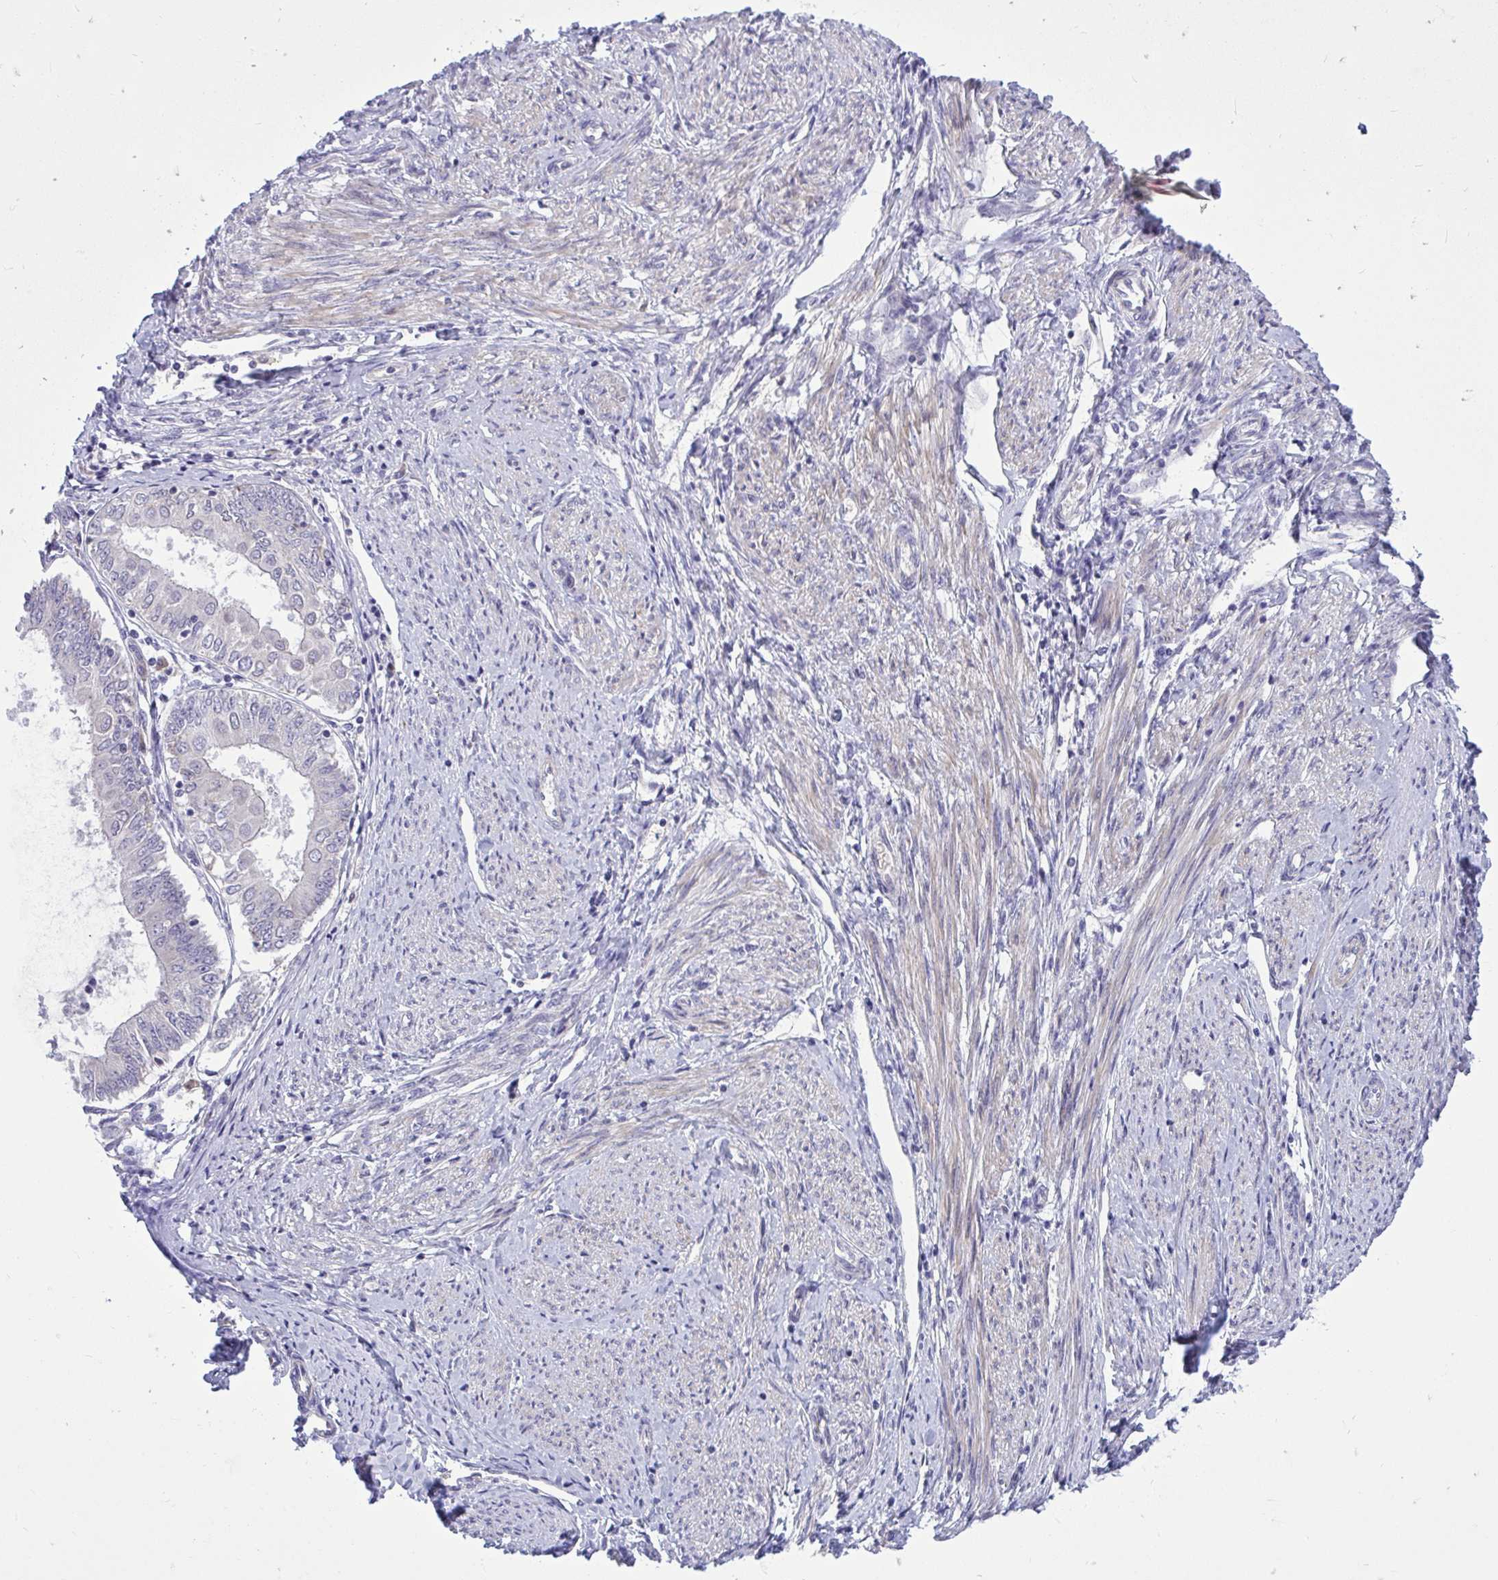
{"staining": {"intensity": "negative", "quantity": "none", "location": "none"}, "tissue": "endometrial cancer", "cell_type": "Tumor cells", "image_type": "cancer", "snomed": [{"axis": "morphology", "description": "Adenocarcinoma, NOS"}, {"axis": "topography", "description": "Endometrium"}], "caption": "Protein analysis of adenocarcinoma (endometrial) shows no significant expression in tumor cells.", "gene": "HMBOX1", "patient": {"sex": "female", "age": 68}}